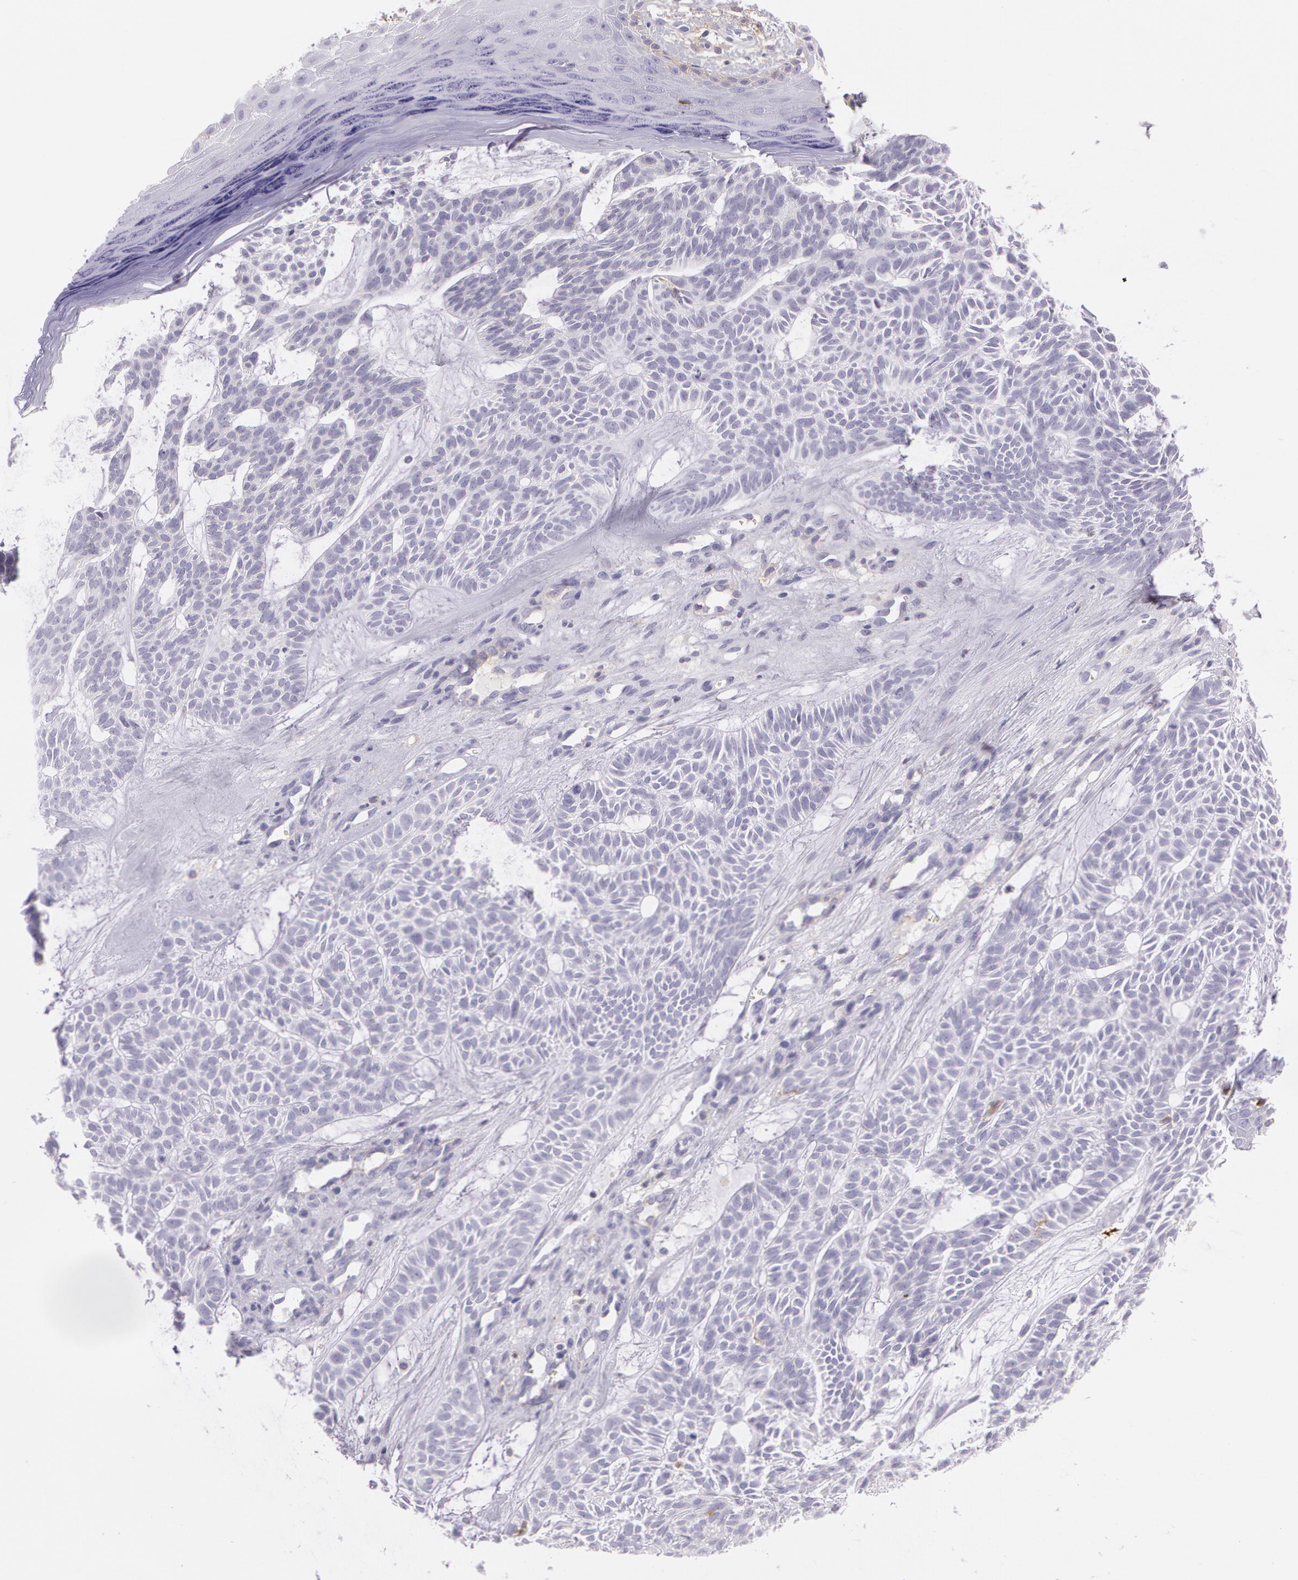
{"staining": {"intensity": "negative", "quantity": "none", "location": "none"}, "tissue": "skin cancer", "cell_type": "Tumor cells", "image_type": "cancer", "snomed": [{"axis": "morphology", "description": "Basal cell carcinoma"}, {"axis": "topography", "description": "Skin"}], "caption": "Photomicrograph shows no protein expression in tumor cells of basal cell carcinoma (skin) tissue.", "gene": "LY75", "patient": {"sex": "male", "age": 75}}